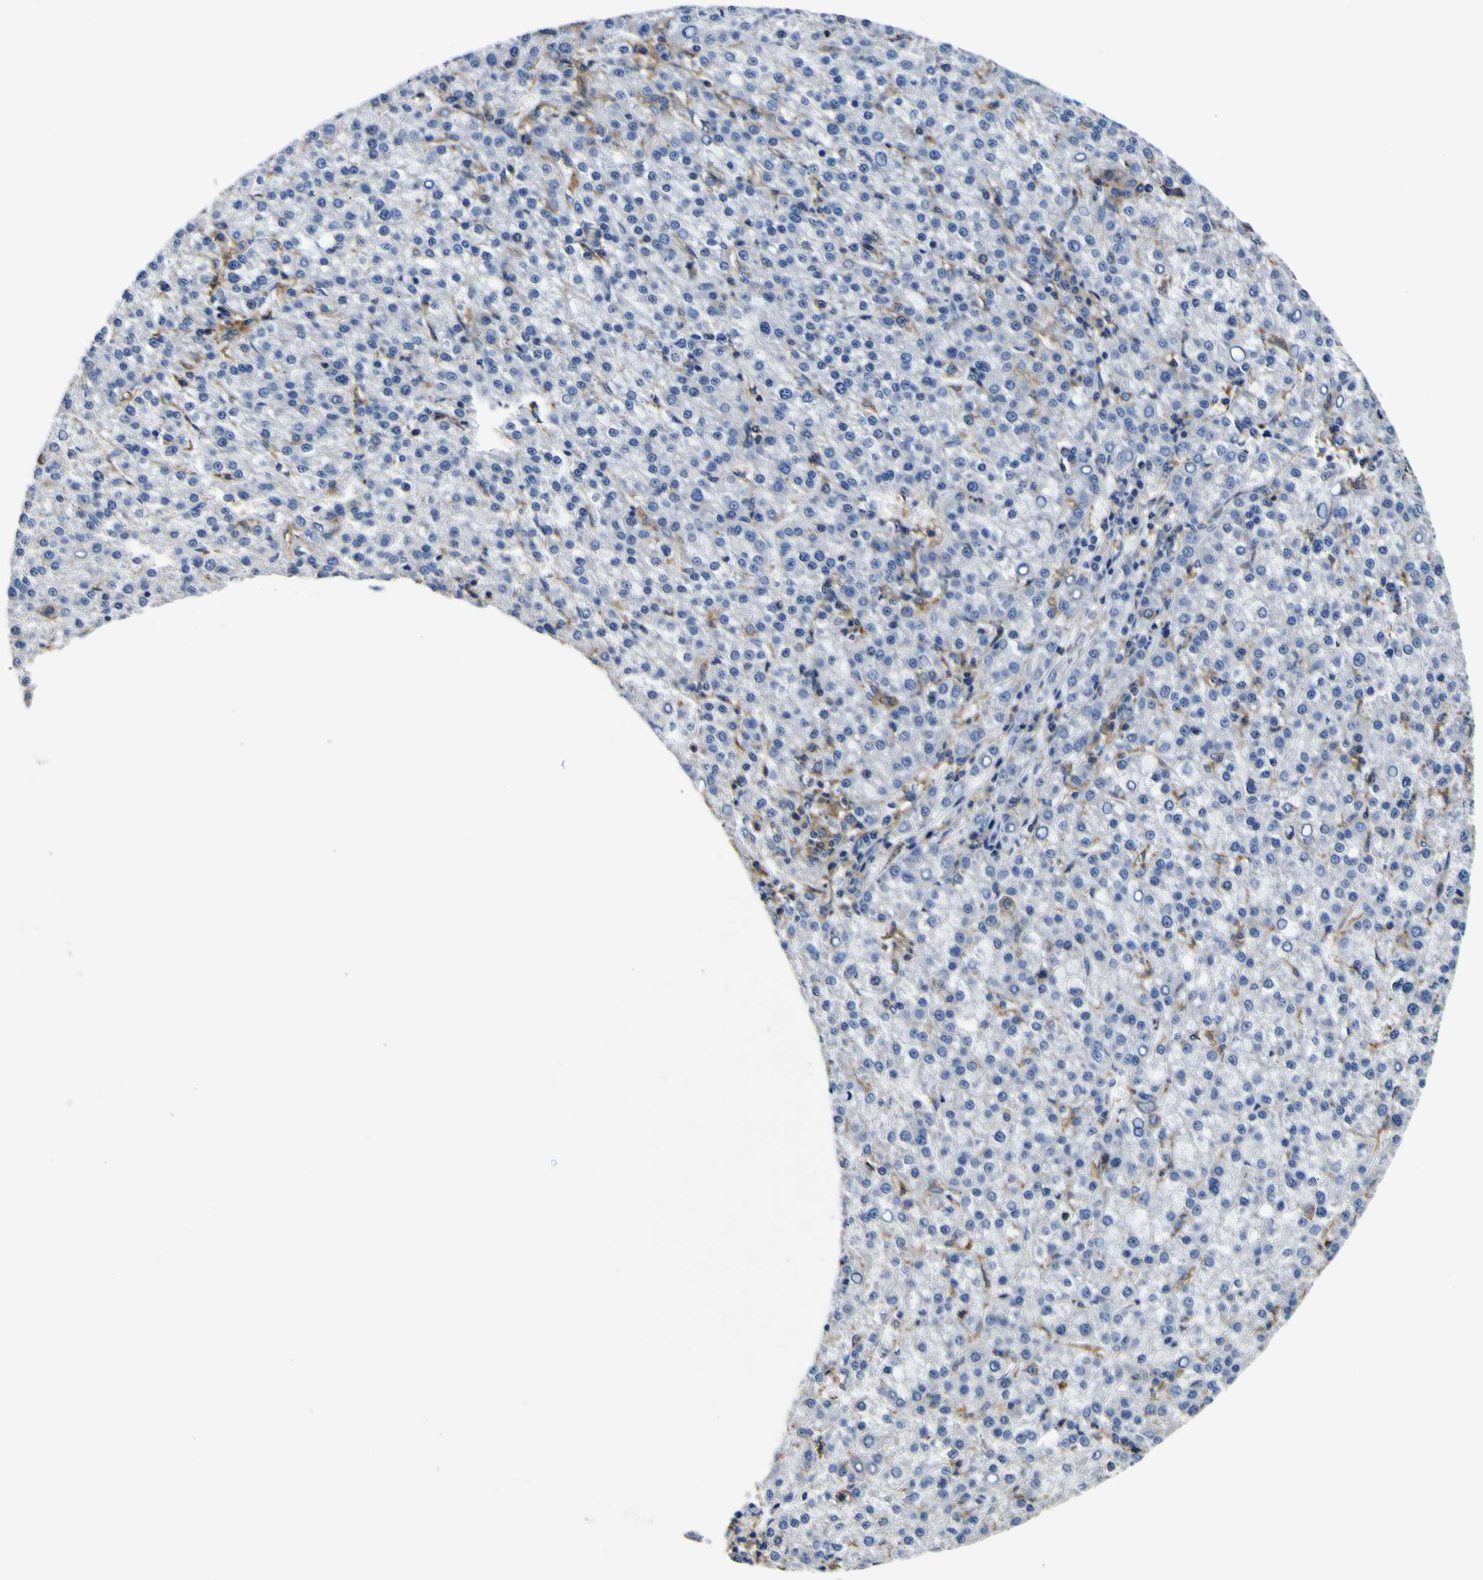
{"staining": {"intensity": "moderate", "quantity": "<25%", "location": "cytoplasmic/membranous"}, "tissue": "liver cancer", "cell_type": "Tumor cells", "image_type": "cancer", "snomed": [{"axis": "morphology", "description": "Carcinoma, Hepatocellular, NOS"}, {"axis": "topography", "description": "Liver"}], "caption": "Liver cancer (hepatocellular carcinoma) stained with a brown dye reveals moderate cytoplasmic/membranous positive positivity in approximately <25% of tumor cells.", "gene": "PXDN", "patient": {"sex": "female", "age": 58}}